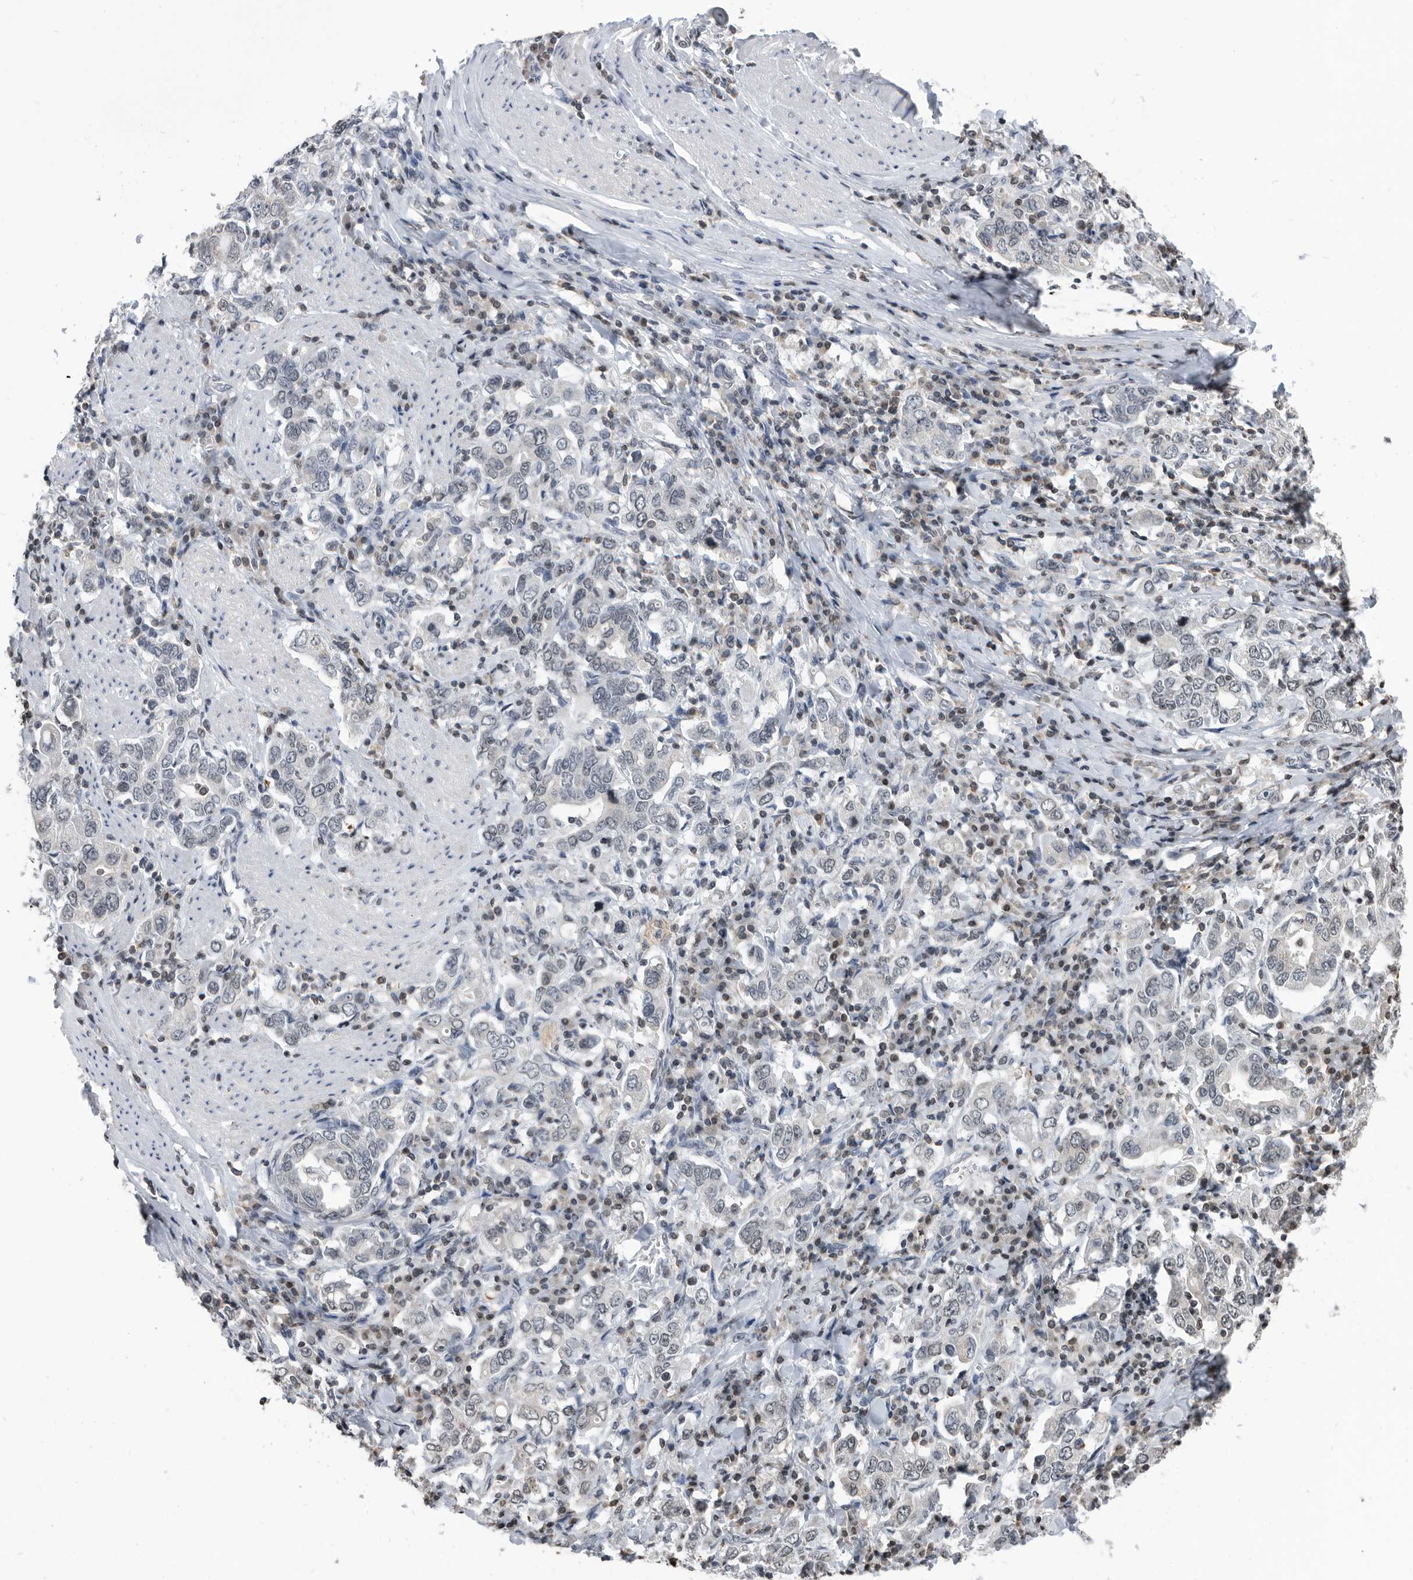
{"staining": {"intensity": "weak", "quantity": "<25%", "location": "nuclear"}, "tissue": "stomach cancer", "cell_type": "Tumor cells", "image_type": "cancer", "snomed": [{"axis": "morphology", "description": "Adenocarcinoma, NOS"}, {"axis": "topography", "description": "Stomach, upper"}], "caption": "Immunohistochemical staining of stomach cancer demonstrates no significant positivity in tumor cells.", "gene": "TSTD1", "patient": {"sex": "male", "age": 62}}